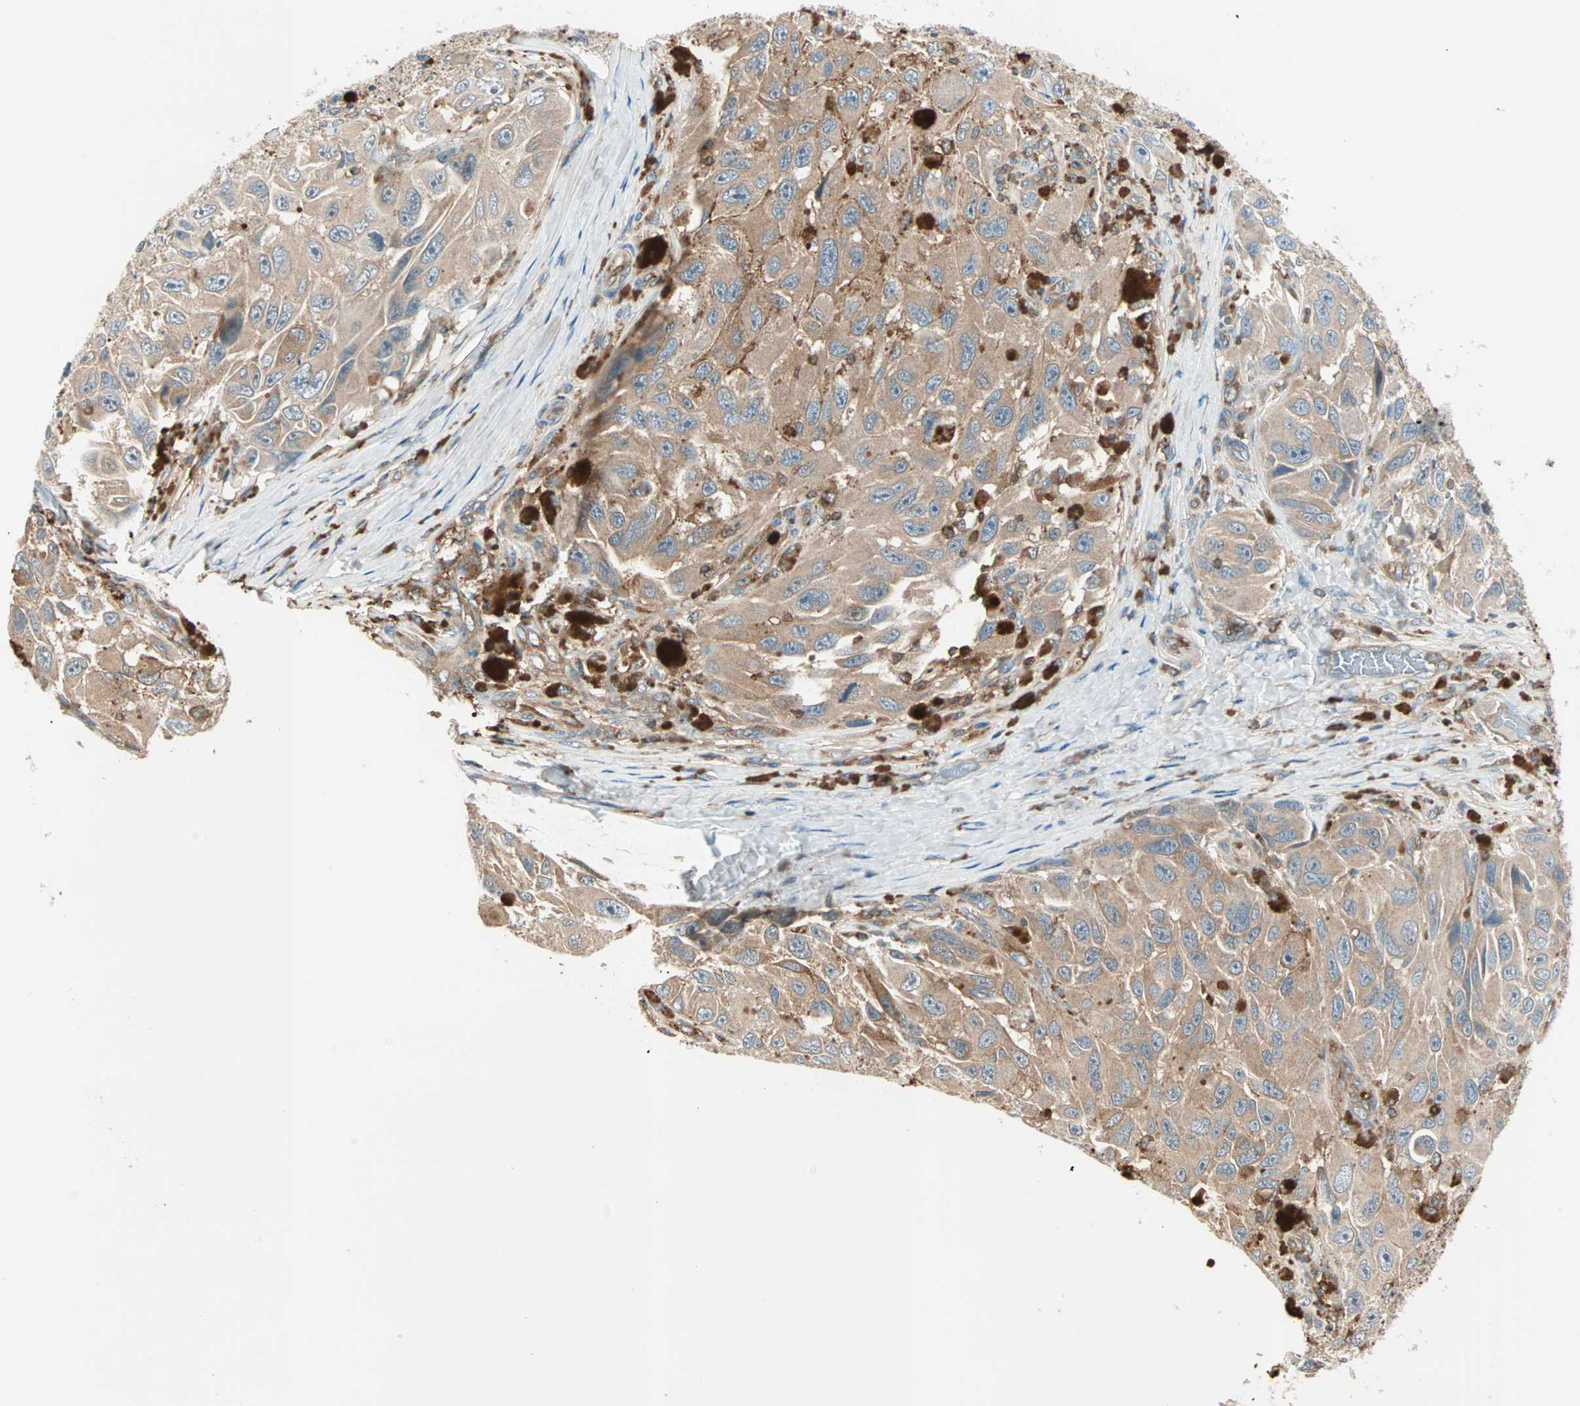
{"staining": {"intensity": "moderate", "quantity": ">75%", "location": "cytoplasmic/membranous"}, "tissue": "melanoma", "cell_type": "Tumor cells", "image_type": "cancer", "snomed": [{"axis": "morphology", "description": "Malignant melanoma, NOS"}, {"axis": "topography", "description": "Skin"}], "caption": "The immunohistochemical stain shows moderate cytoplasmic/membranous positivity in tumor cells of malignant melanoma tissue.", "gene": "TEC", "patient": {"sex": "female", "age": 73}}